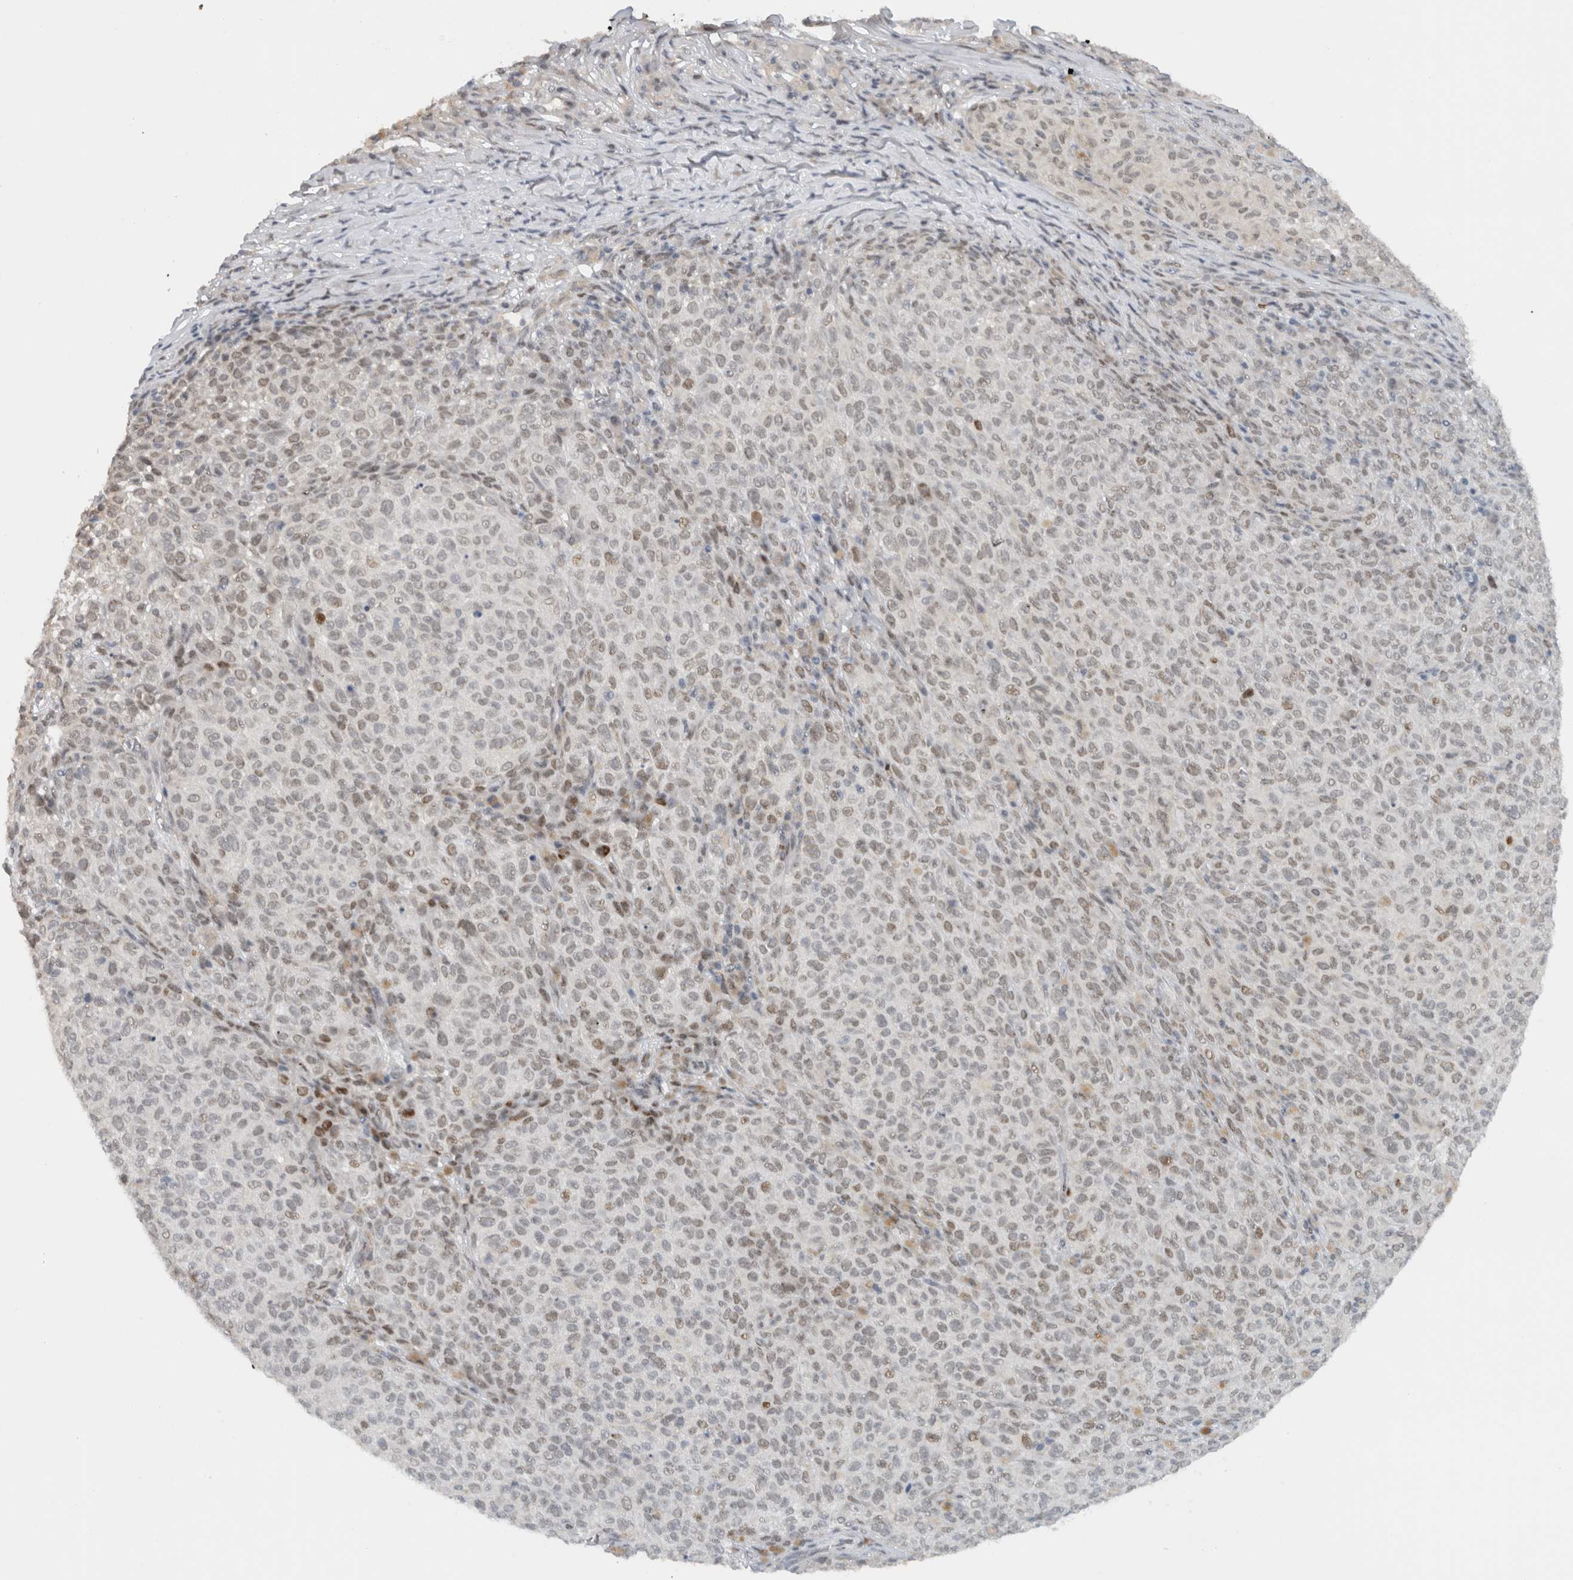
{"staining": {"intensity": "weak", "quantity": "25%-75%", "location": "nuclear"}, "tissue": "melanoma", "cell_type": "Tumor cells", "image_type": "cancer", "snomed": [{"axis": "morphology", "description": "Malignant melanoma, NOS"}, {"axis": "topography", "description": "Skin"}], "caption": "A photomicrograph showing weak nuclear expression in about 25%-75% of tumor cells in melanoma, as visualized by brown immunohistochemical staining.", "gene": "HNRNPR", "patient": {"sex": "female", "age": 82}}